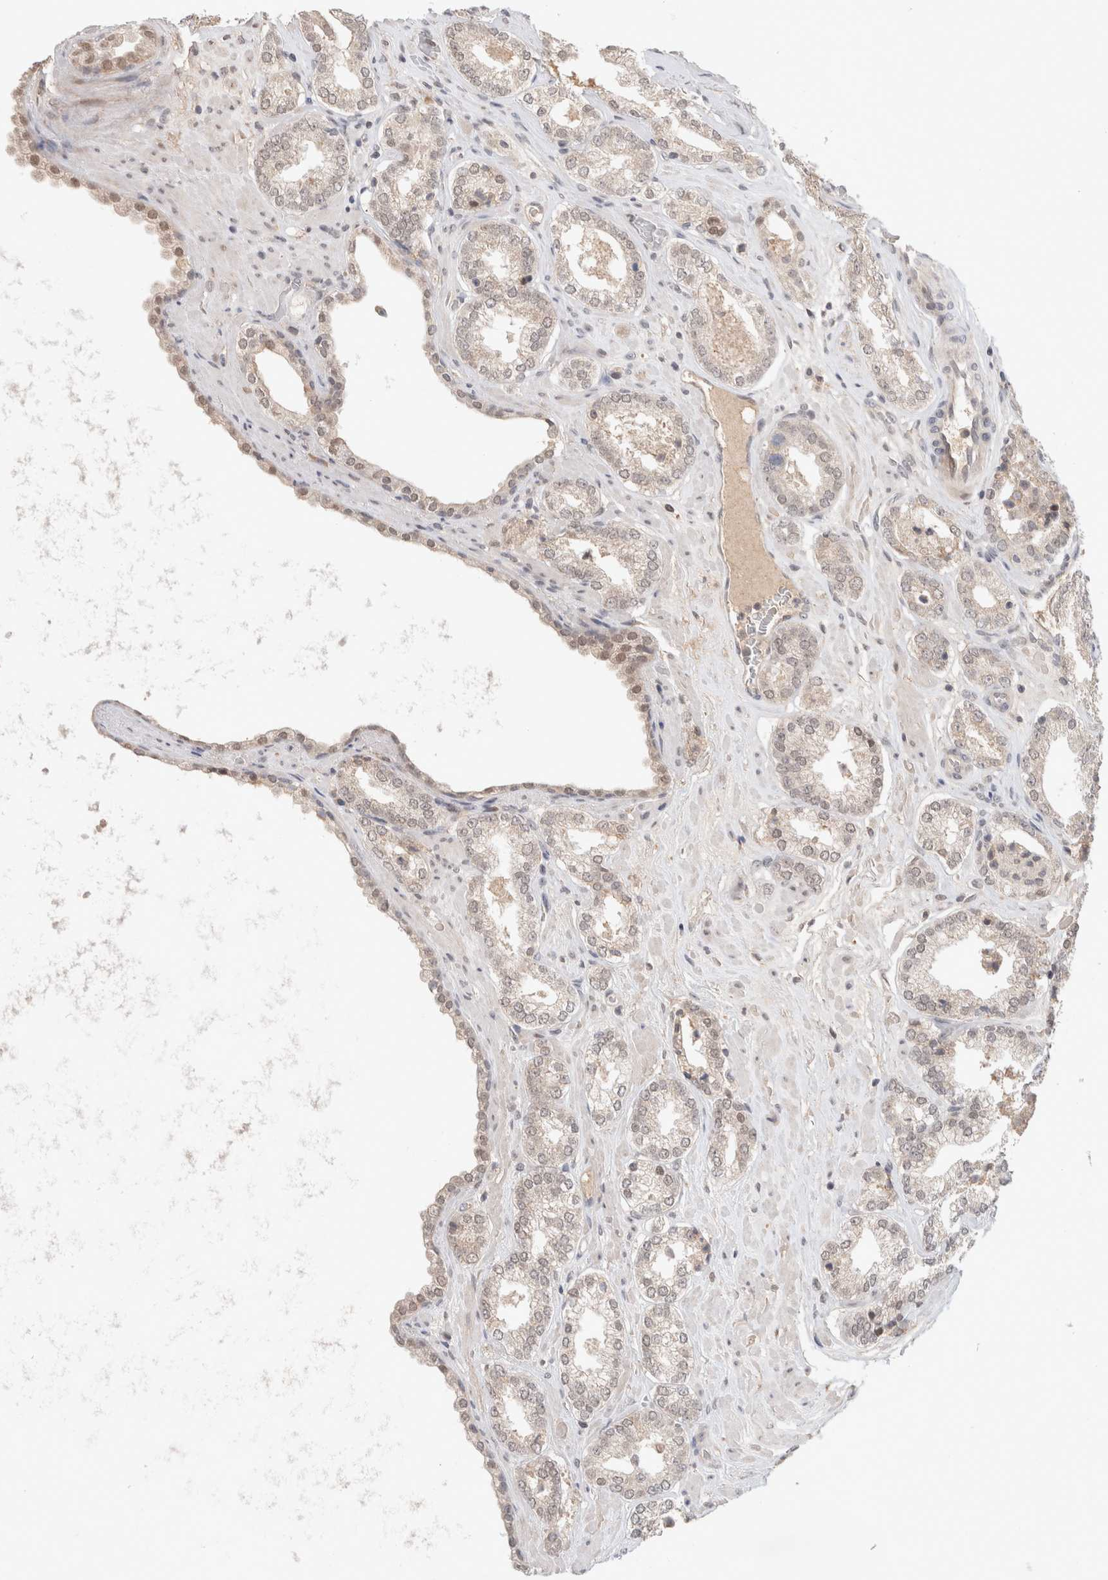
{"staining": {"intensity": "weak", "quantity": "<25%", "location": "cytoplasmic/membranous,nuclear"}, "tissue": "prostate cancer", "cell_type": "Tumor cells", "image_type": "cancer", "snomed": [{"axis": "morphology", "description": "Adenocarcinoma, Low grade"}, {"axis": "topography", "description": "Prostate"}], "caption": "Protein analysis of prostate cancer (adenocarcinoma (low-grade)) demonstrates no significant positivity in tumor cells. The staining was performed using DAB to visualize the protein expression in brown, while the nuclei were stained in blue with hematoxylin (Magnification: 20x).", "gene": "SYDE2", "patient": {"sex": "male", "age": 62}}